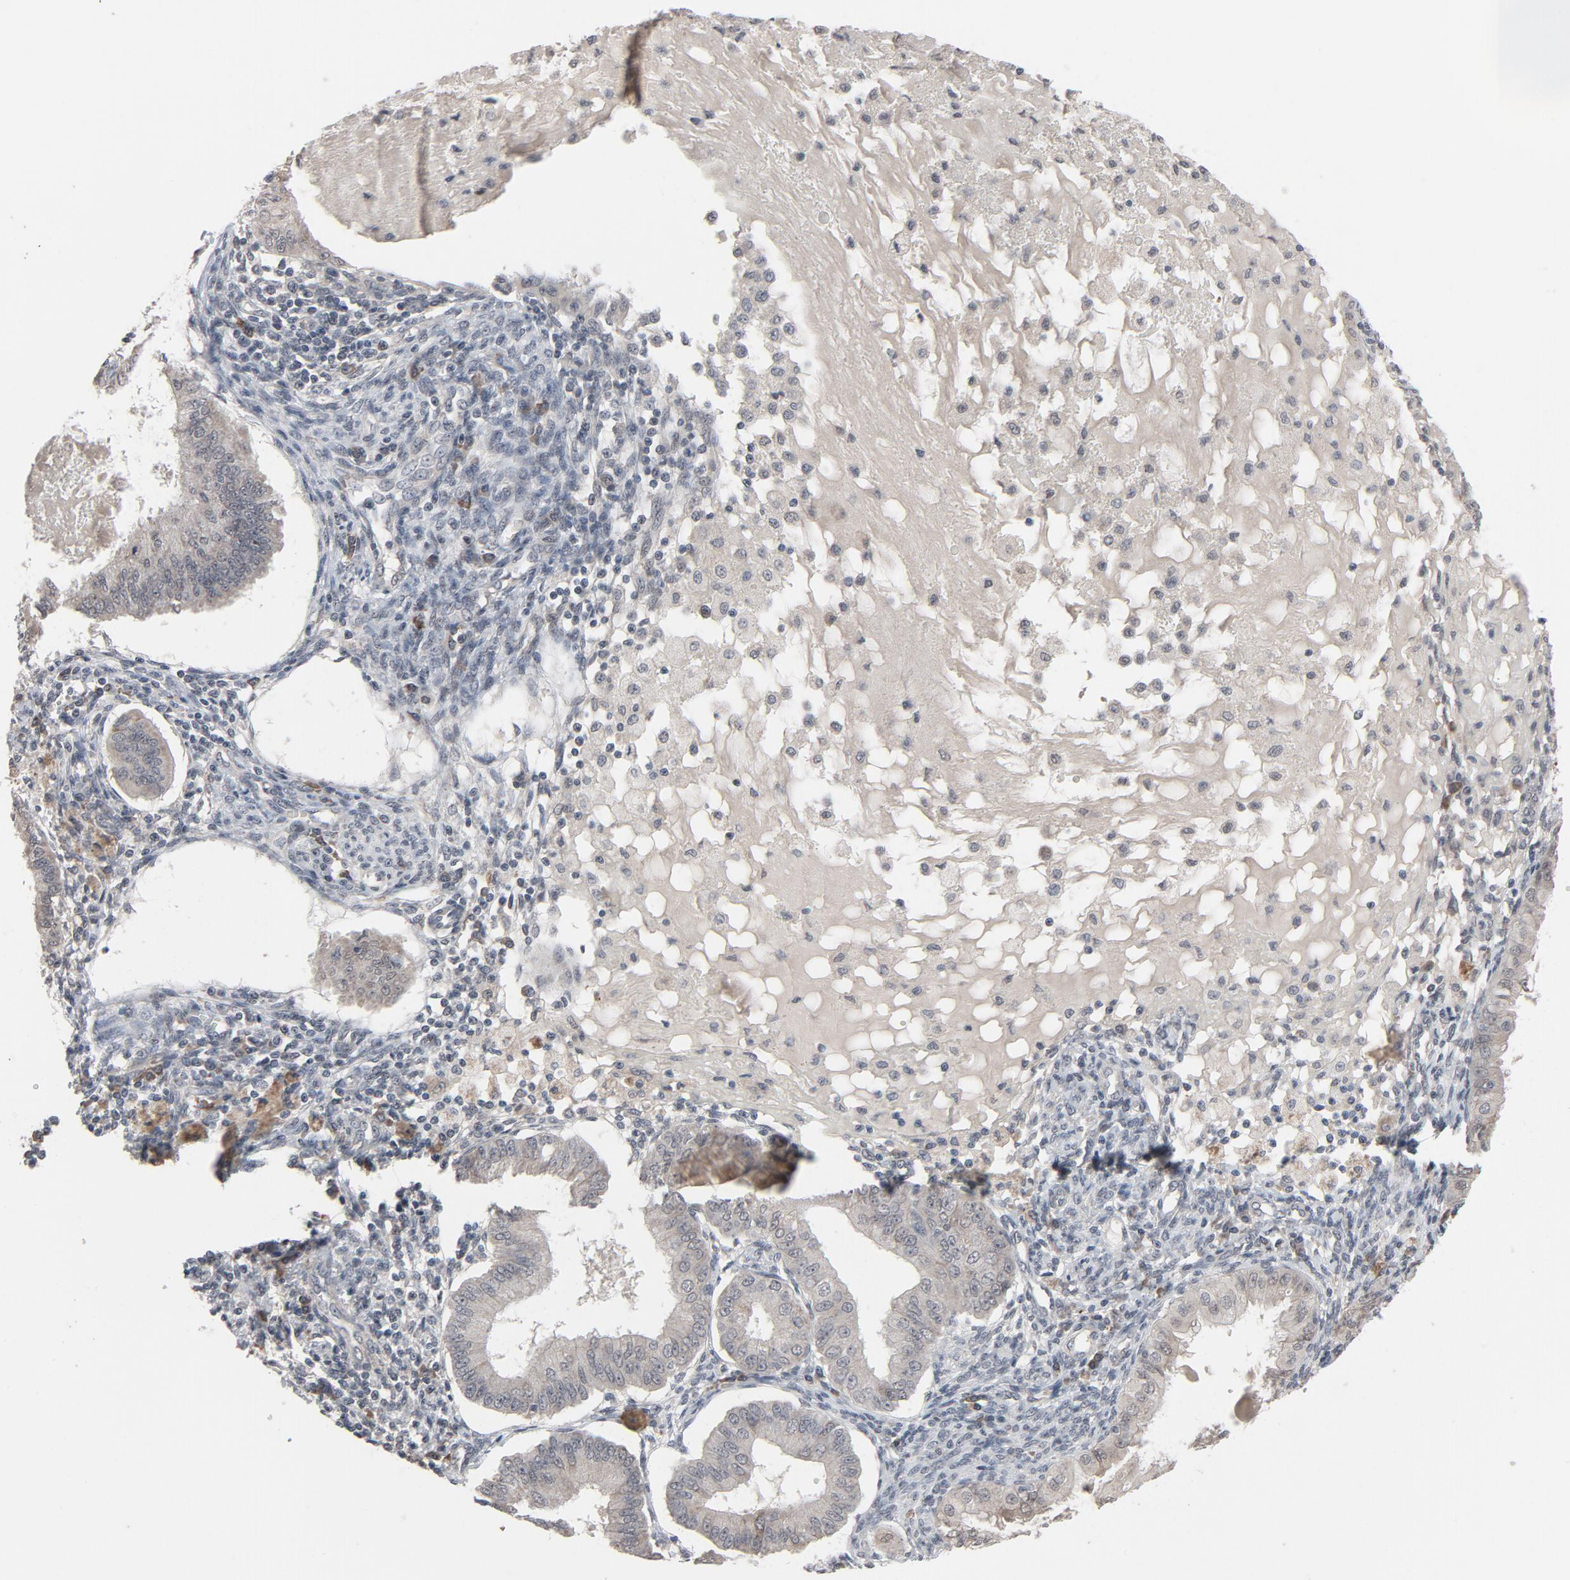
{"staining": {"intensity": "negative", "quantity": "none", "location": "none"}, "tissue": "endometrial cancer", "cell_type": "Tumor cells", "image_type": "cancer", "snomed": [{"axis": "morphology", "description": "Adenocarcinoma, NOS"}, {"axis": "topography", "description": "Endometrium"}], "caption": "Photomicrograph shows no protein positivity in tumor cells of endometrial cancer (adenocarcinoma) tissue. Nuclei are stained in blue.", "gene": "MT3", "patient": {"sex": "female", "age": 76}}